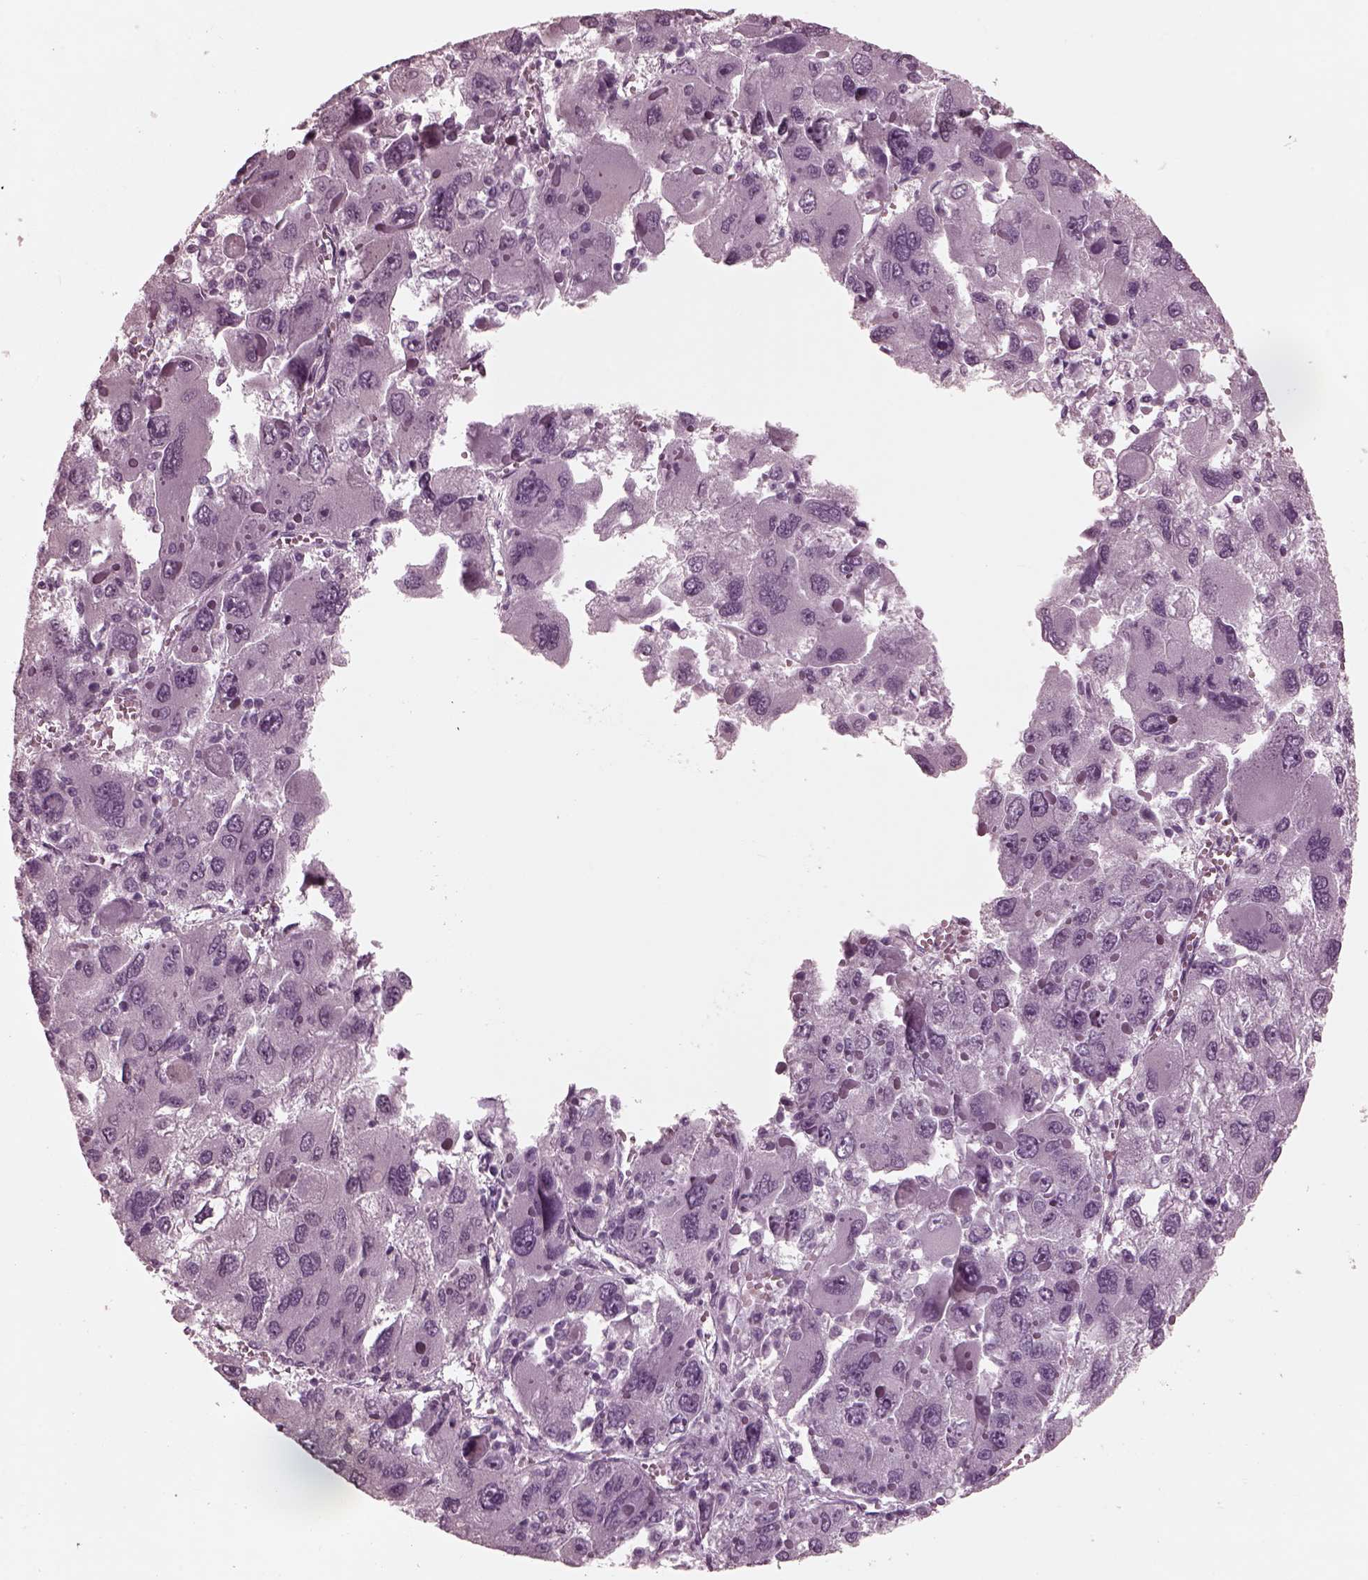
{"staining": {"intensity": "negative", "quantity": "none", "location": "none"}, "tissue": "liver cancer", "cell_type": "Tumor cells", "image_type": "cancer", "snomed": [{"axis": "morphology", "description": "Carcinoma, Hepatocellular, NOS"}, {"axis": "topography", "description": "Liver"}], "caption": "Image shows no protein expression in tumor cells of liver cancer tissue.", "gene": "KIF6", "patient": {"sex": "female", "age": 41}}